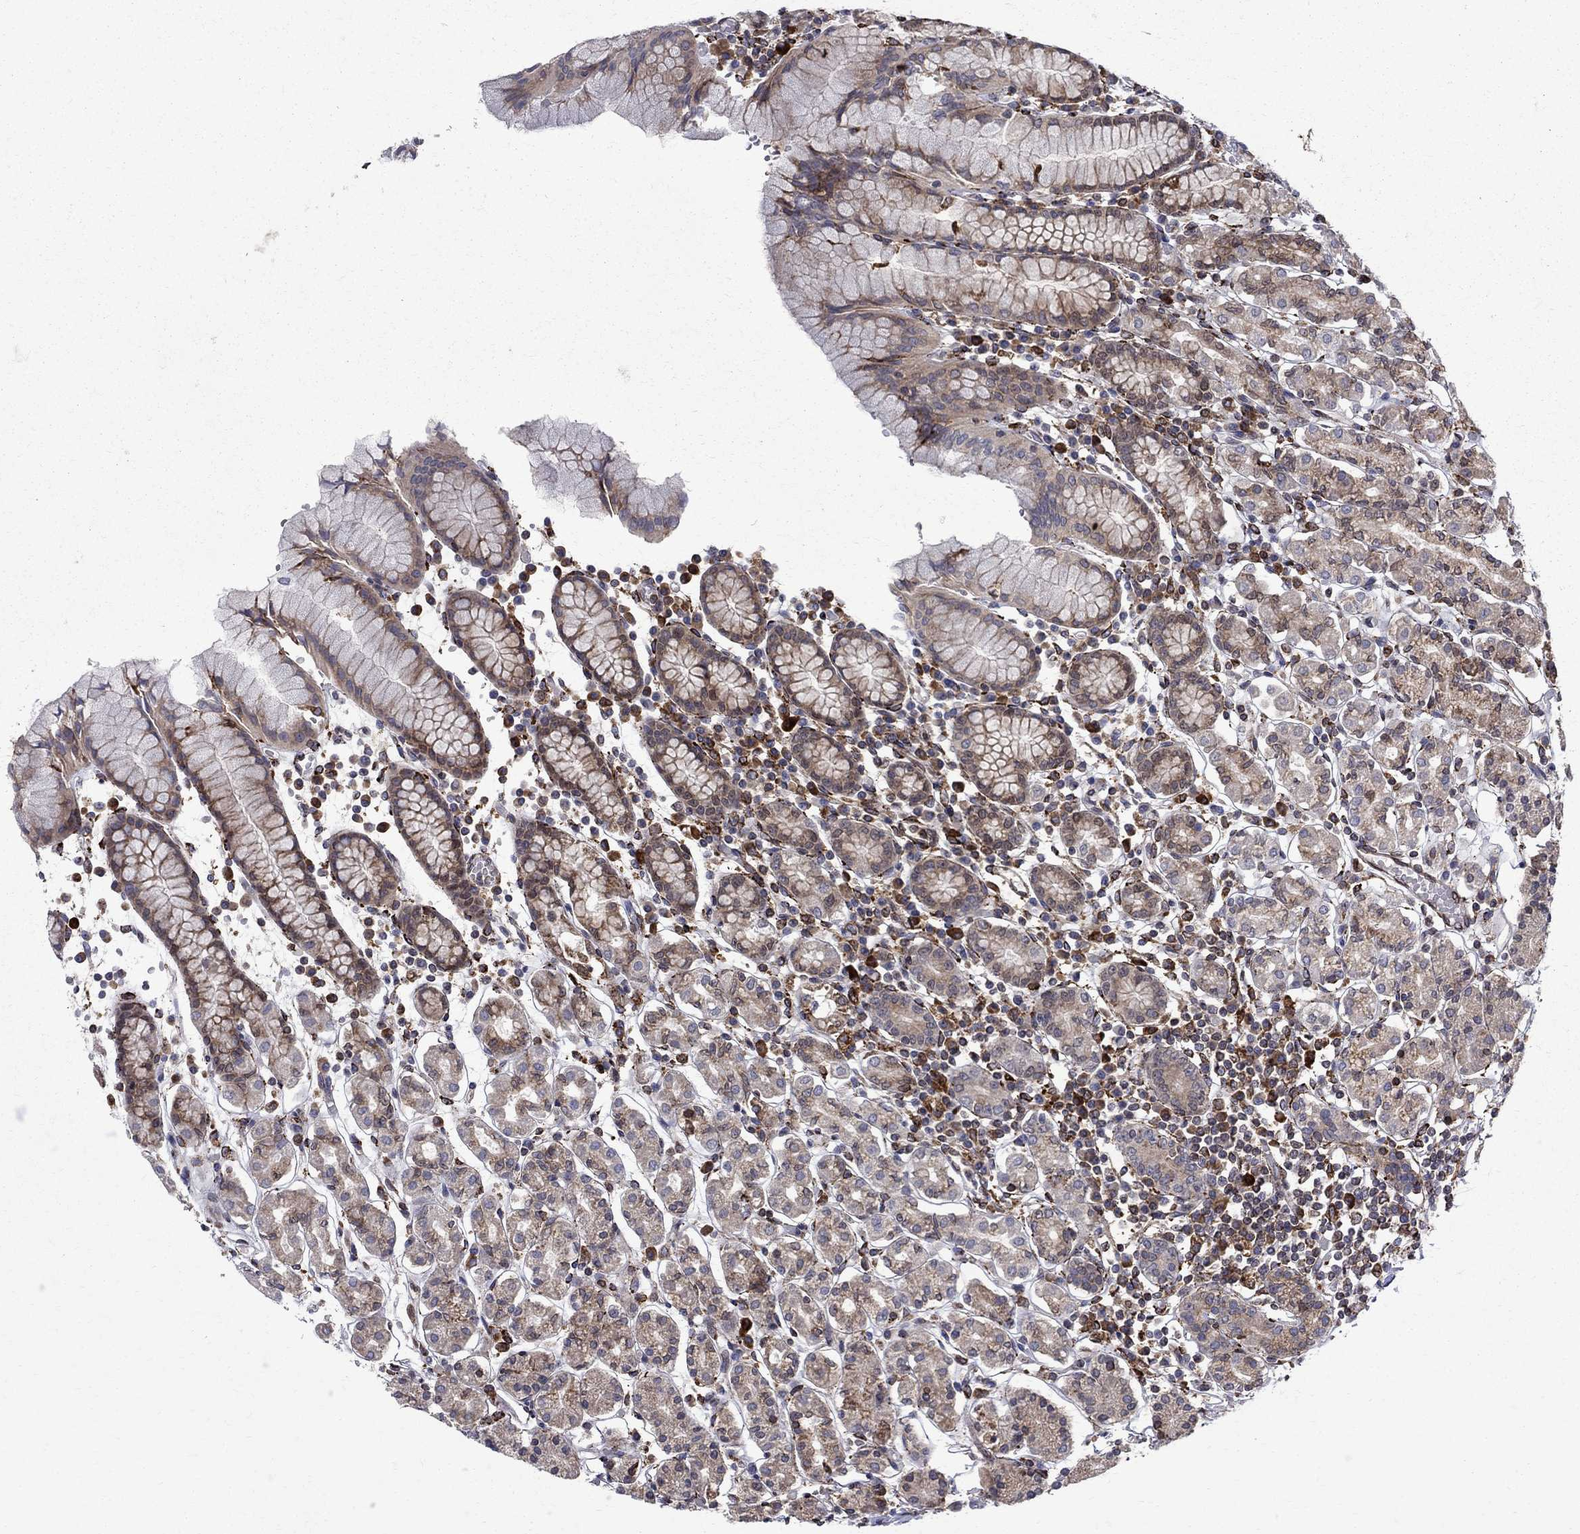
{"staining": {"intensity": "moderate", "quantity": "<25%", "location": "cytoplasmic/membranous,nuclear"}, "tissue": "stomach", "cell_type": "Glandular cells", "image_type": "normal", "snomed": [{"axis": "morphology", "description": "Normal tissue, NOS"}, {"axis": "topography", "description": "Stomach, upper"}, {"axis": "topography", "description": "Stomach"}], "caption": "The image exhibits immunohistochemical staining of normal stomach. There is moderate cytoplasmic/membranous,nuclear expression is present in about <25% of glandular cells.", "gene": "CAB39L", "patient": {"sex": "male", "age": 62}}